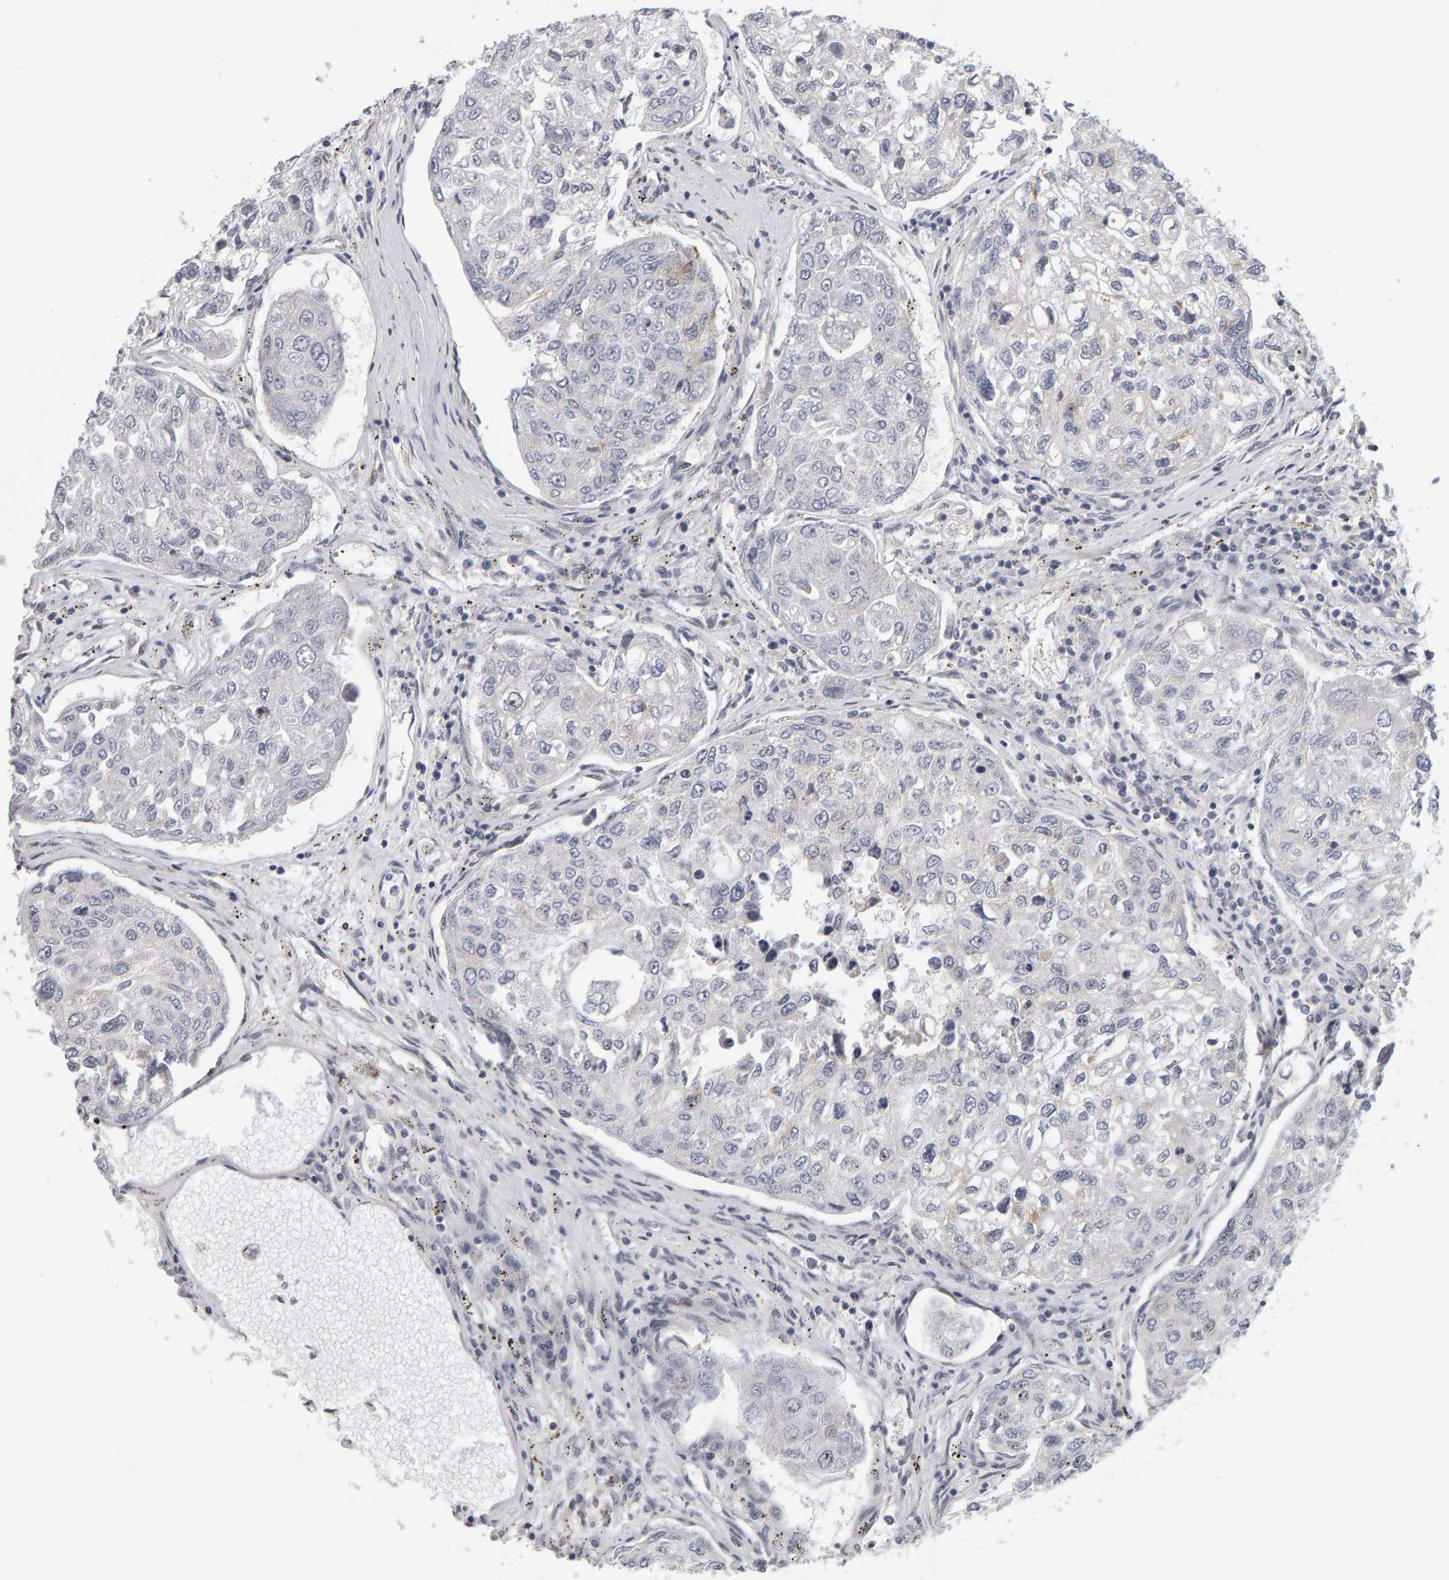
{"staining": {"intensity": "negative", "quantity": "none", "location": "none"}, "tissue": "urothelial cancer", "cell_type": "Tumor cells", "image_type": "cancer", "snomed": [{"axis": "morphology", "description": "Urothelial carcinoma, High grade"}, {"axis": "topography", "description": "Lymph node"}, {"axis": "topography", "description": "Urinary bladder"}], "caption": "Urothelial cancer stained for a protein using immunohistochemistry (IHC) displays no expression tumor cells.", "gene": "MSRA", "patient": {"sex": "male", "age": 51}}